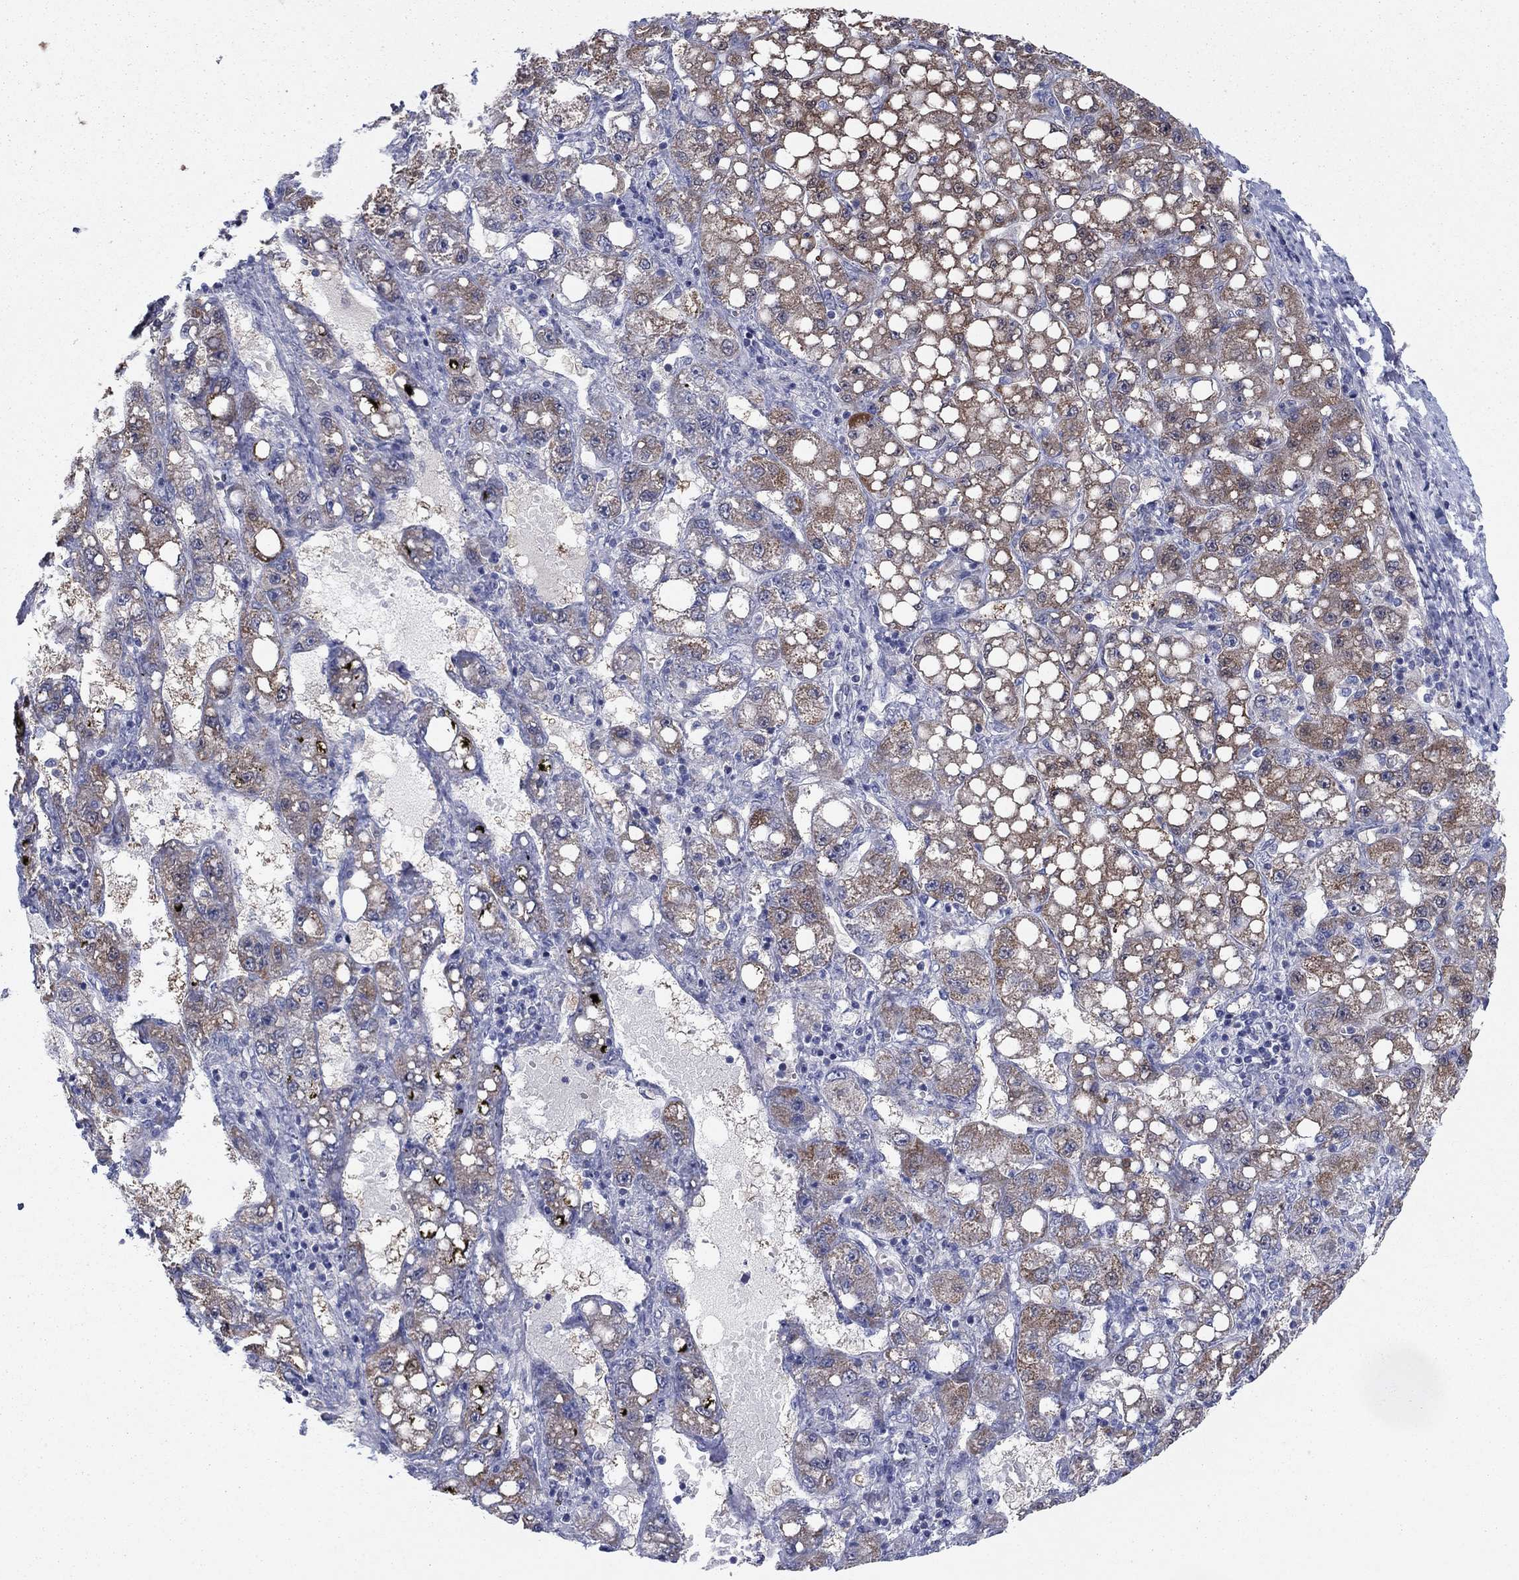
{"staining": {"intensity": "weak", "quantity": "25%-75%", "location": "cytoplasmic/membranous"}, "tissue": "liver cancer", "cell_type": "Tumor cells", "image_type": "cancer", "snomed": [{"axis": "morphology", "description": "Carcinoma, Hepatocellular, NOS"}, {"axis": "topography", "description": "Liver"}], "caption": "Tumor cells exhibit low levels of weak cytoplasmic/membranous staining in approximately 25%-75% of cells in human liver hepatocellular carcinoma.", "gene": "GRHPR", "patient": {"sex": "female", "age": 65}}